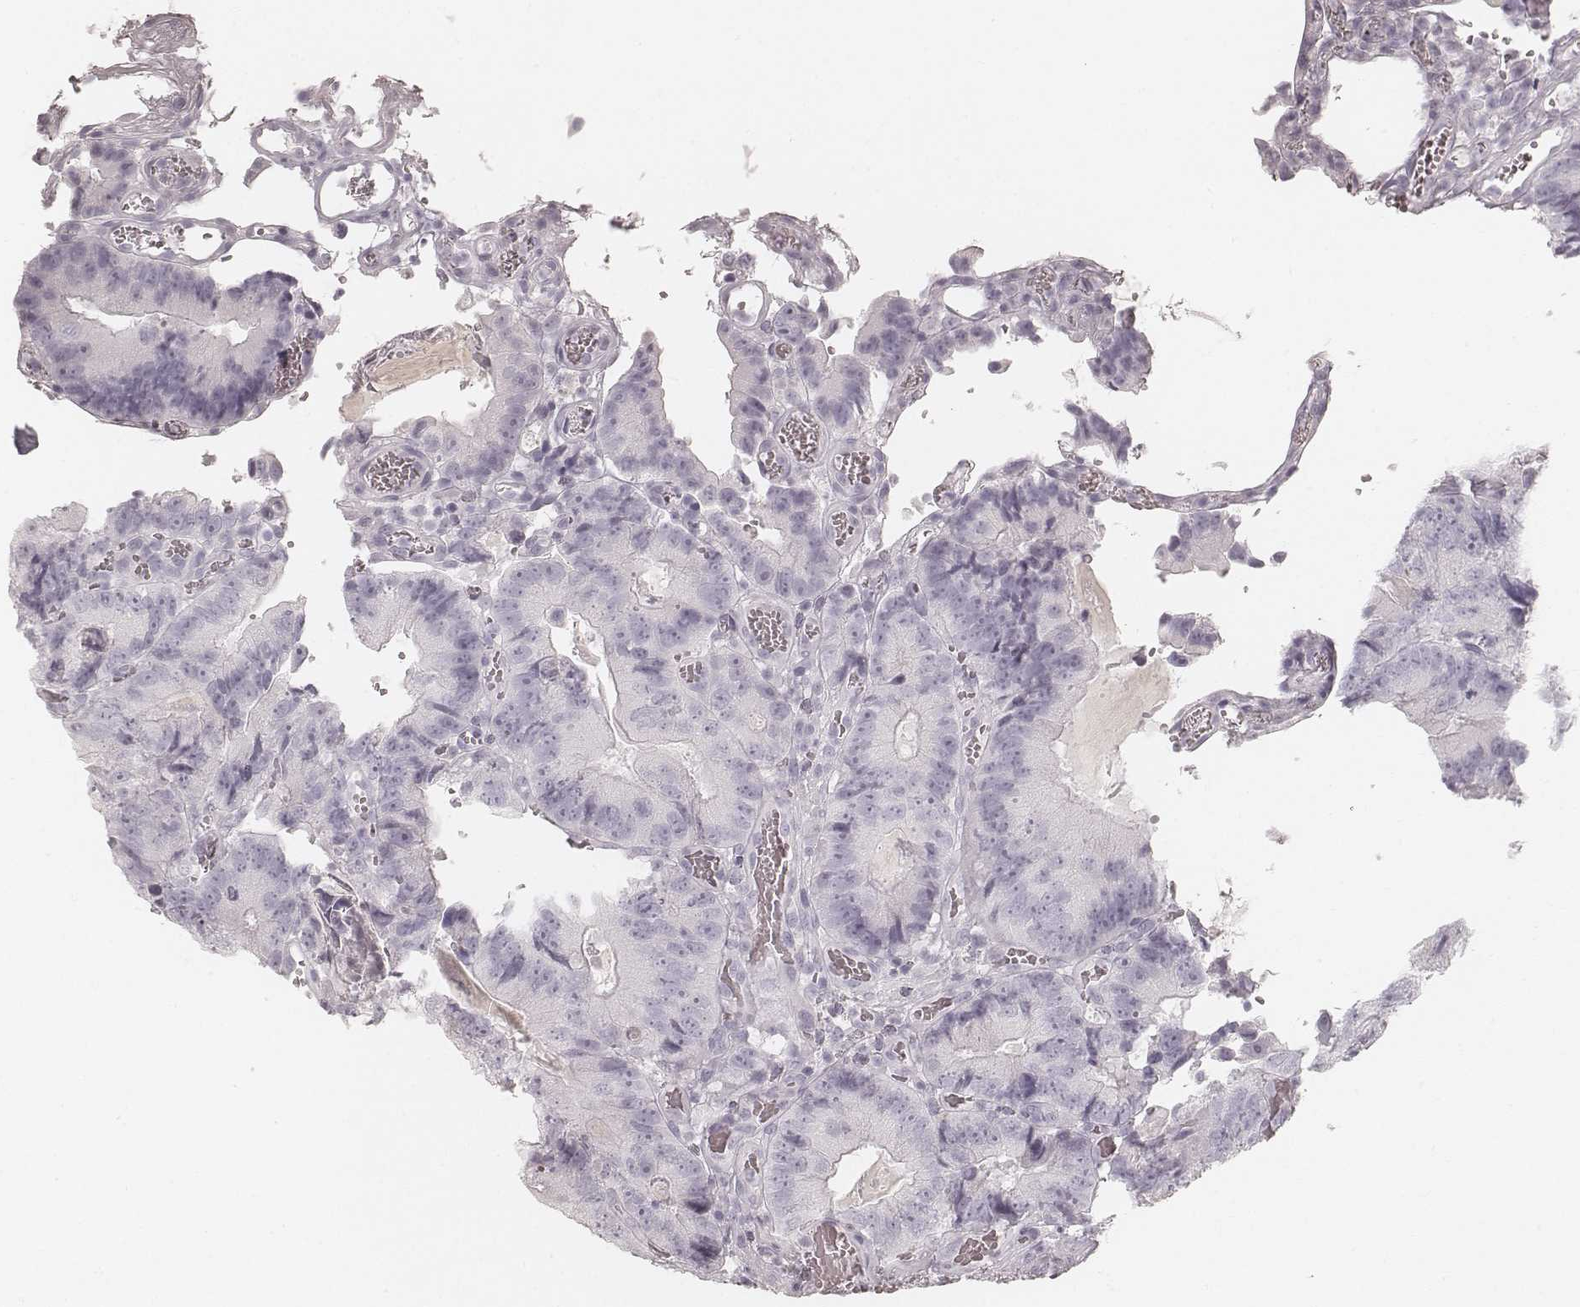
{"staining": {"intensity": "negative", "quantity": "none", "location": "none"}, "tissue": "colorectal cancer", "cell_type": "Tumor cells", "image_type": "cancer", "snomed": [{"axis": "morphology", "description": "Adenocarcinoma, NOS"}, {"axis": "topography", "description": "Colon"}], "caption": "IHC histopathology image of colorectal adenocarcinoma stained for a protein (brown), which displays no staining in tumor cells.", "gene": "KRT34", "patient": {"sex": "female", "age": 86}}